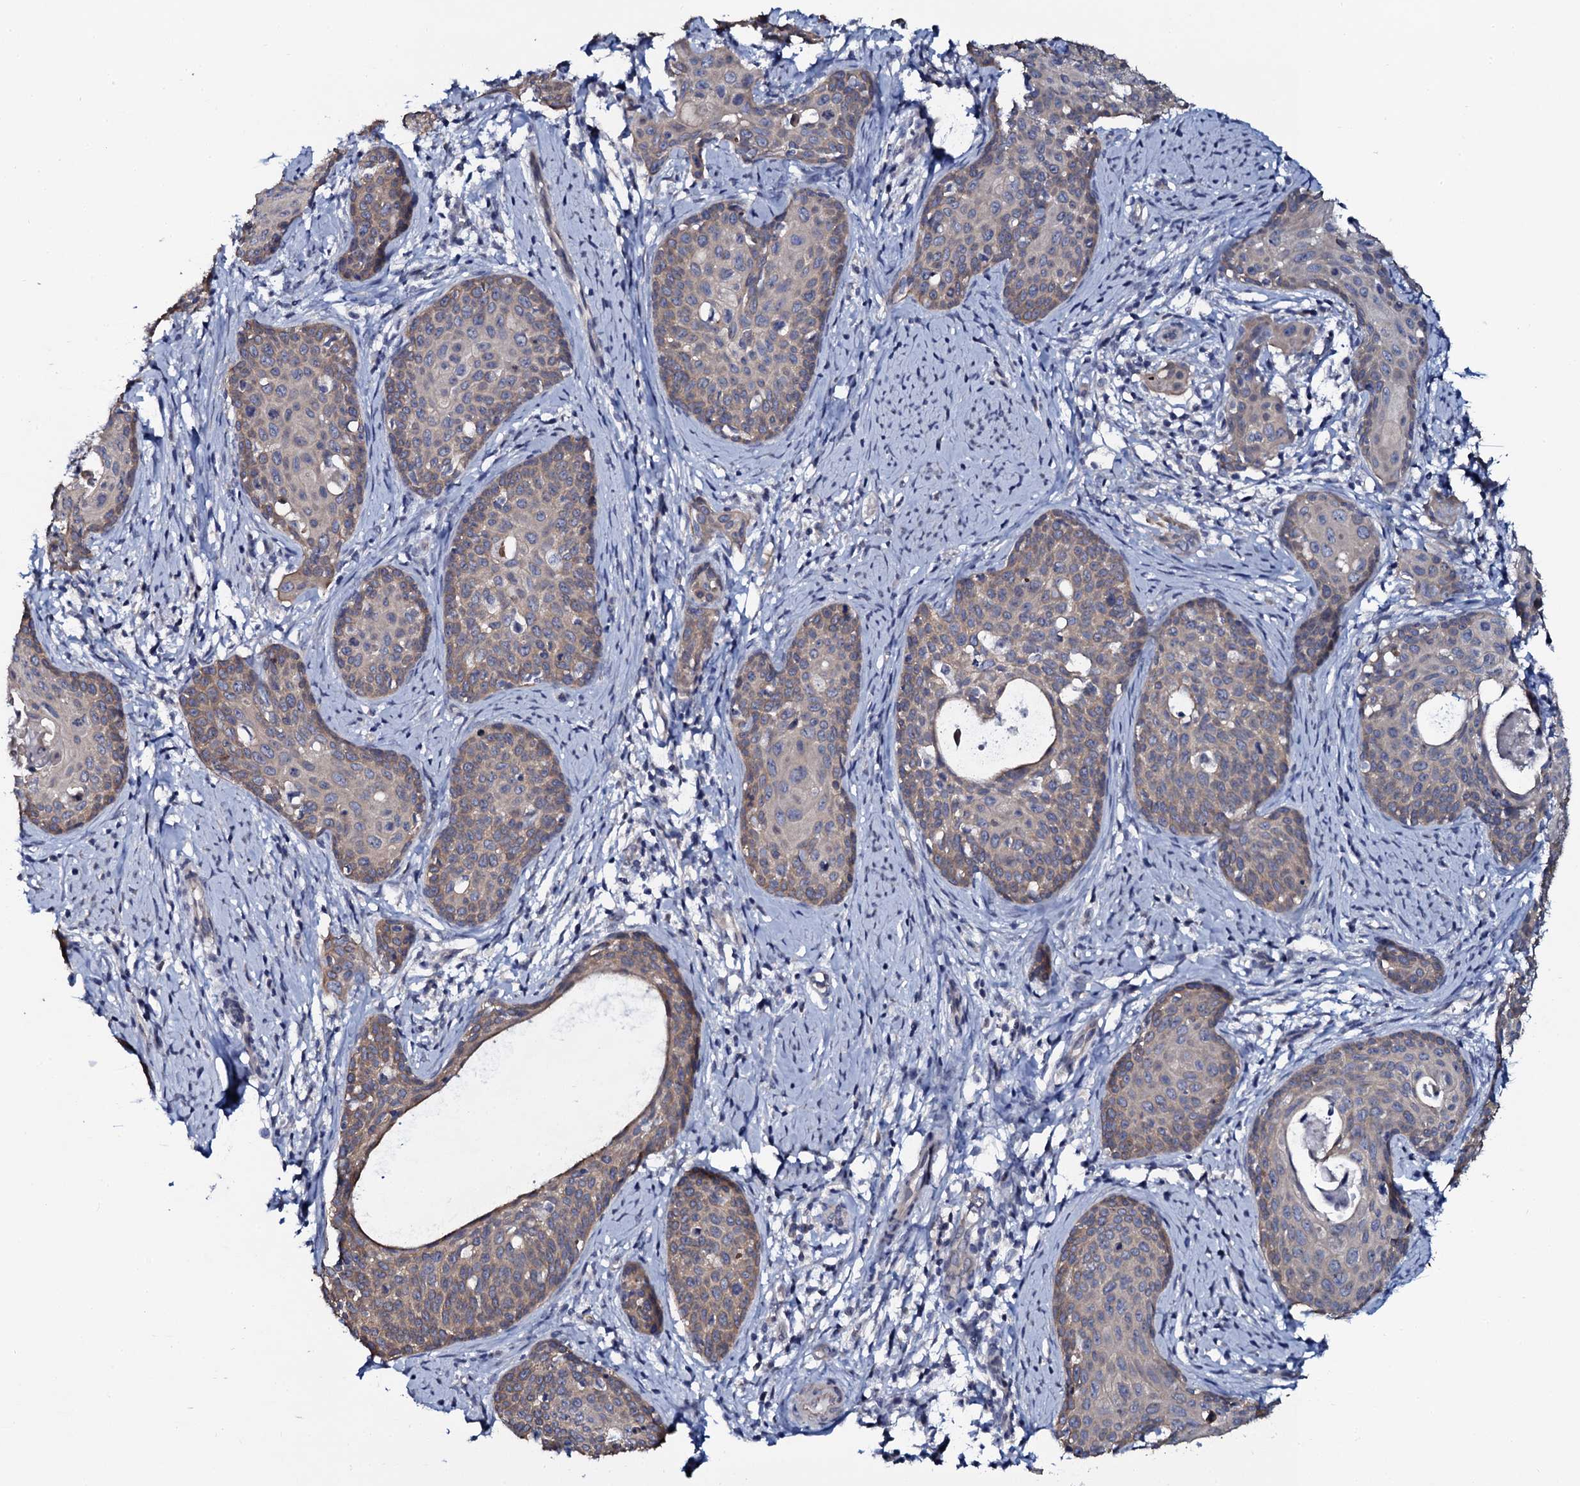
{"staining": {"intensity": "weak", "quantity": "25%-75%", "location": "cytoplasmic/membranous"}, "tissue": "cervical cancer", "cell_type": "Tumor cells", "image_type": "cancer", "snomed": [{"axis": "morphology", "description": "Squamous cell carcinoma, NOS"}, {"axis": "topography", "description": "Cervix"}], "caption": "This is a histology image of IHC staining of cervical cancer, which shows weak staining in the cytoplasmic/membranous of tumor cells.", "gene": "C10orf88", "patient": {"sex": "female", "age": 52}}